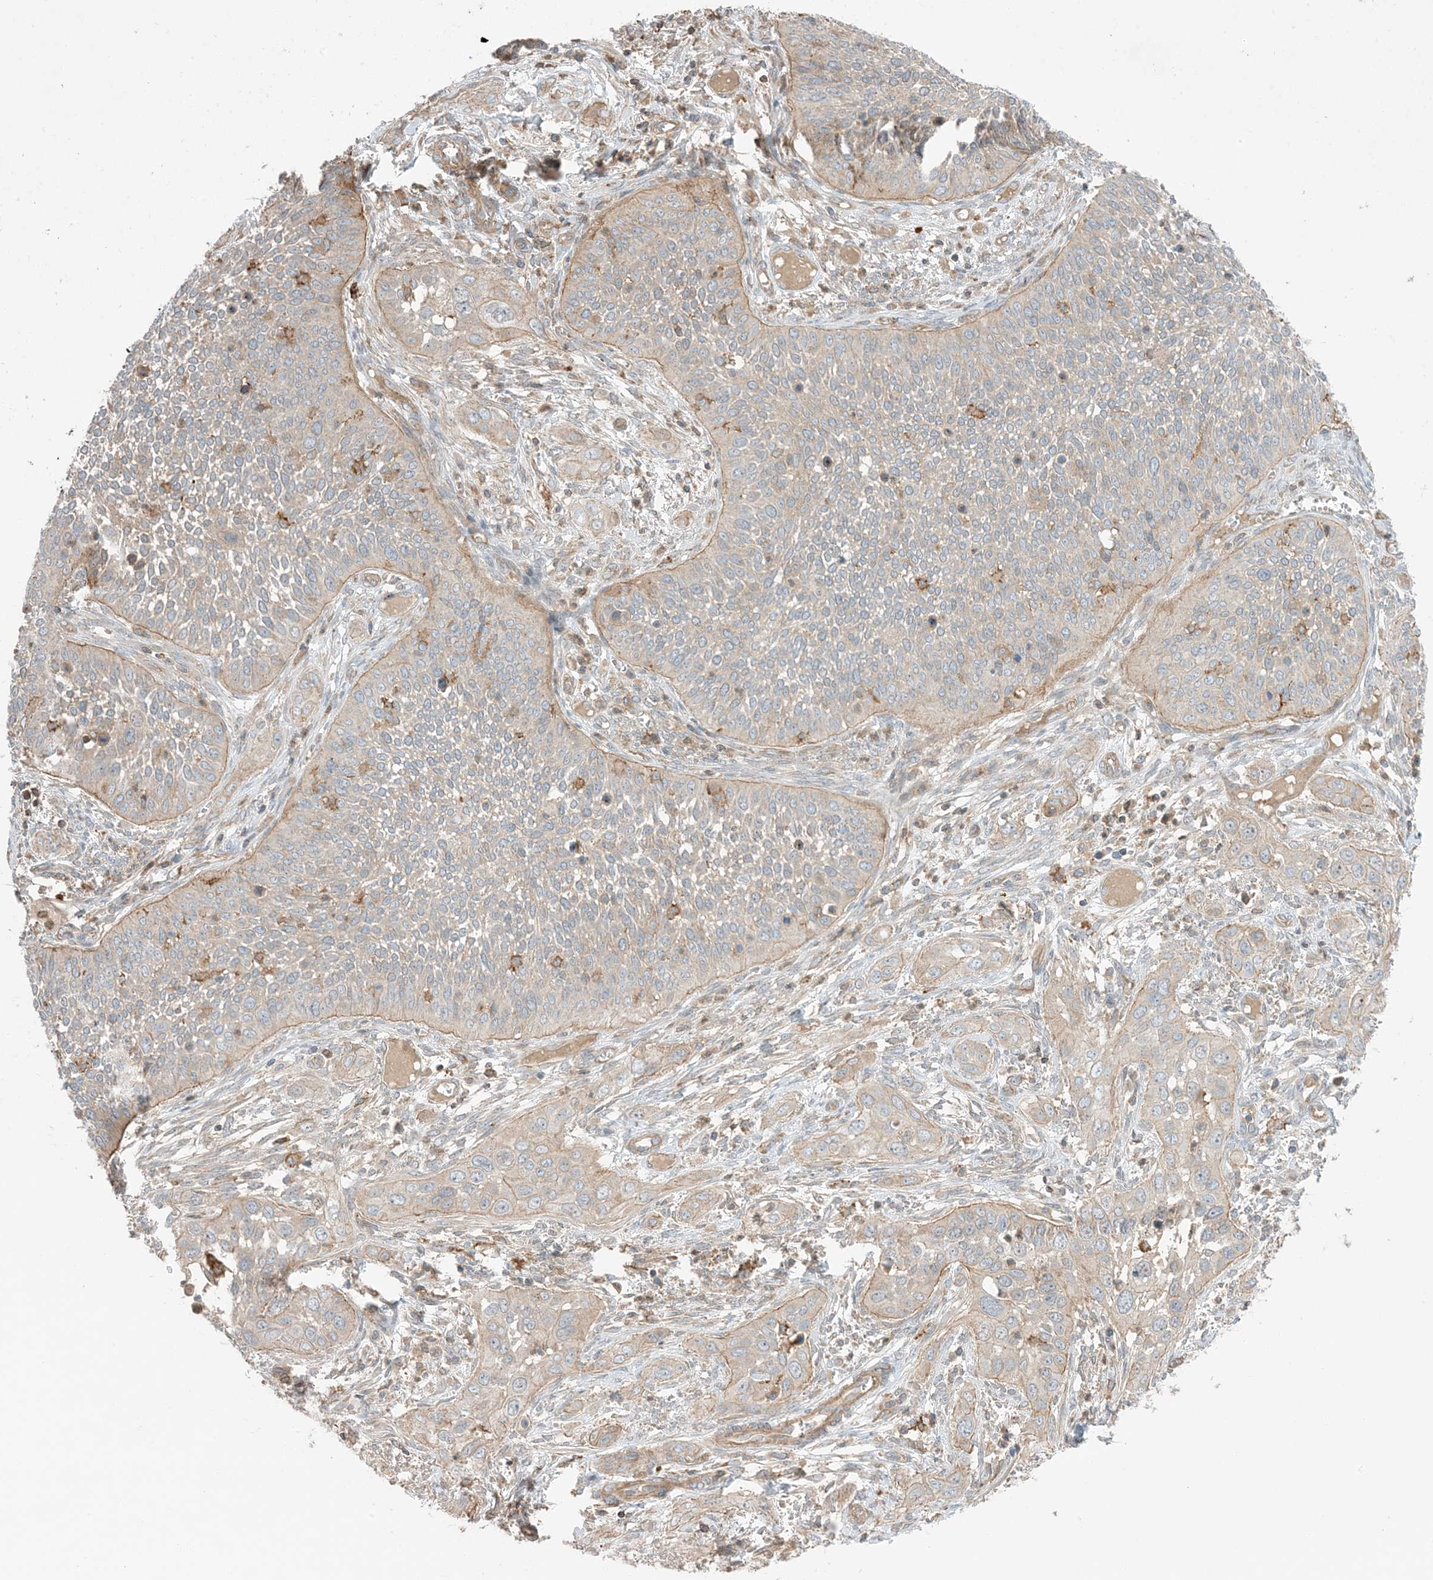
{"staining": {"intensity": "weak", "quantity": "<25%", "location": "cytoplasmic/membranous"}, "tissue": "cervical cancer", "cell_type": "Tumor cells", "image_type": "cancer", "snomed": [{"axis": "morphology", "description": "Squamous cell carcinoma, NOS"}, {"axis": "topography", "description": "Cervix"}], "caption": "Immunohistochemistry photomicrograph of neoplastic tissue: cervical squamous cell carcinoma stained with DAB exhibits no significant protein positivity in tumor cells. (DAB (3,3'-diaminobenzidine) immunohistochemistry (IHC), high magnification).", "gene": "SLC25A12", "patient": {"sex": "female", "age": 34}}